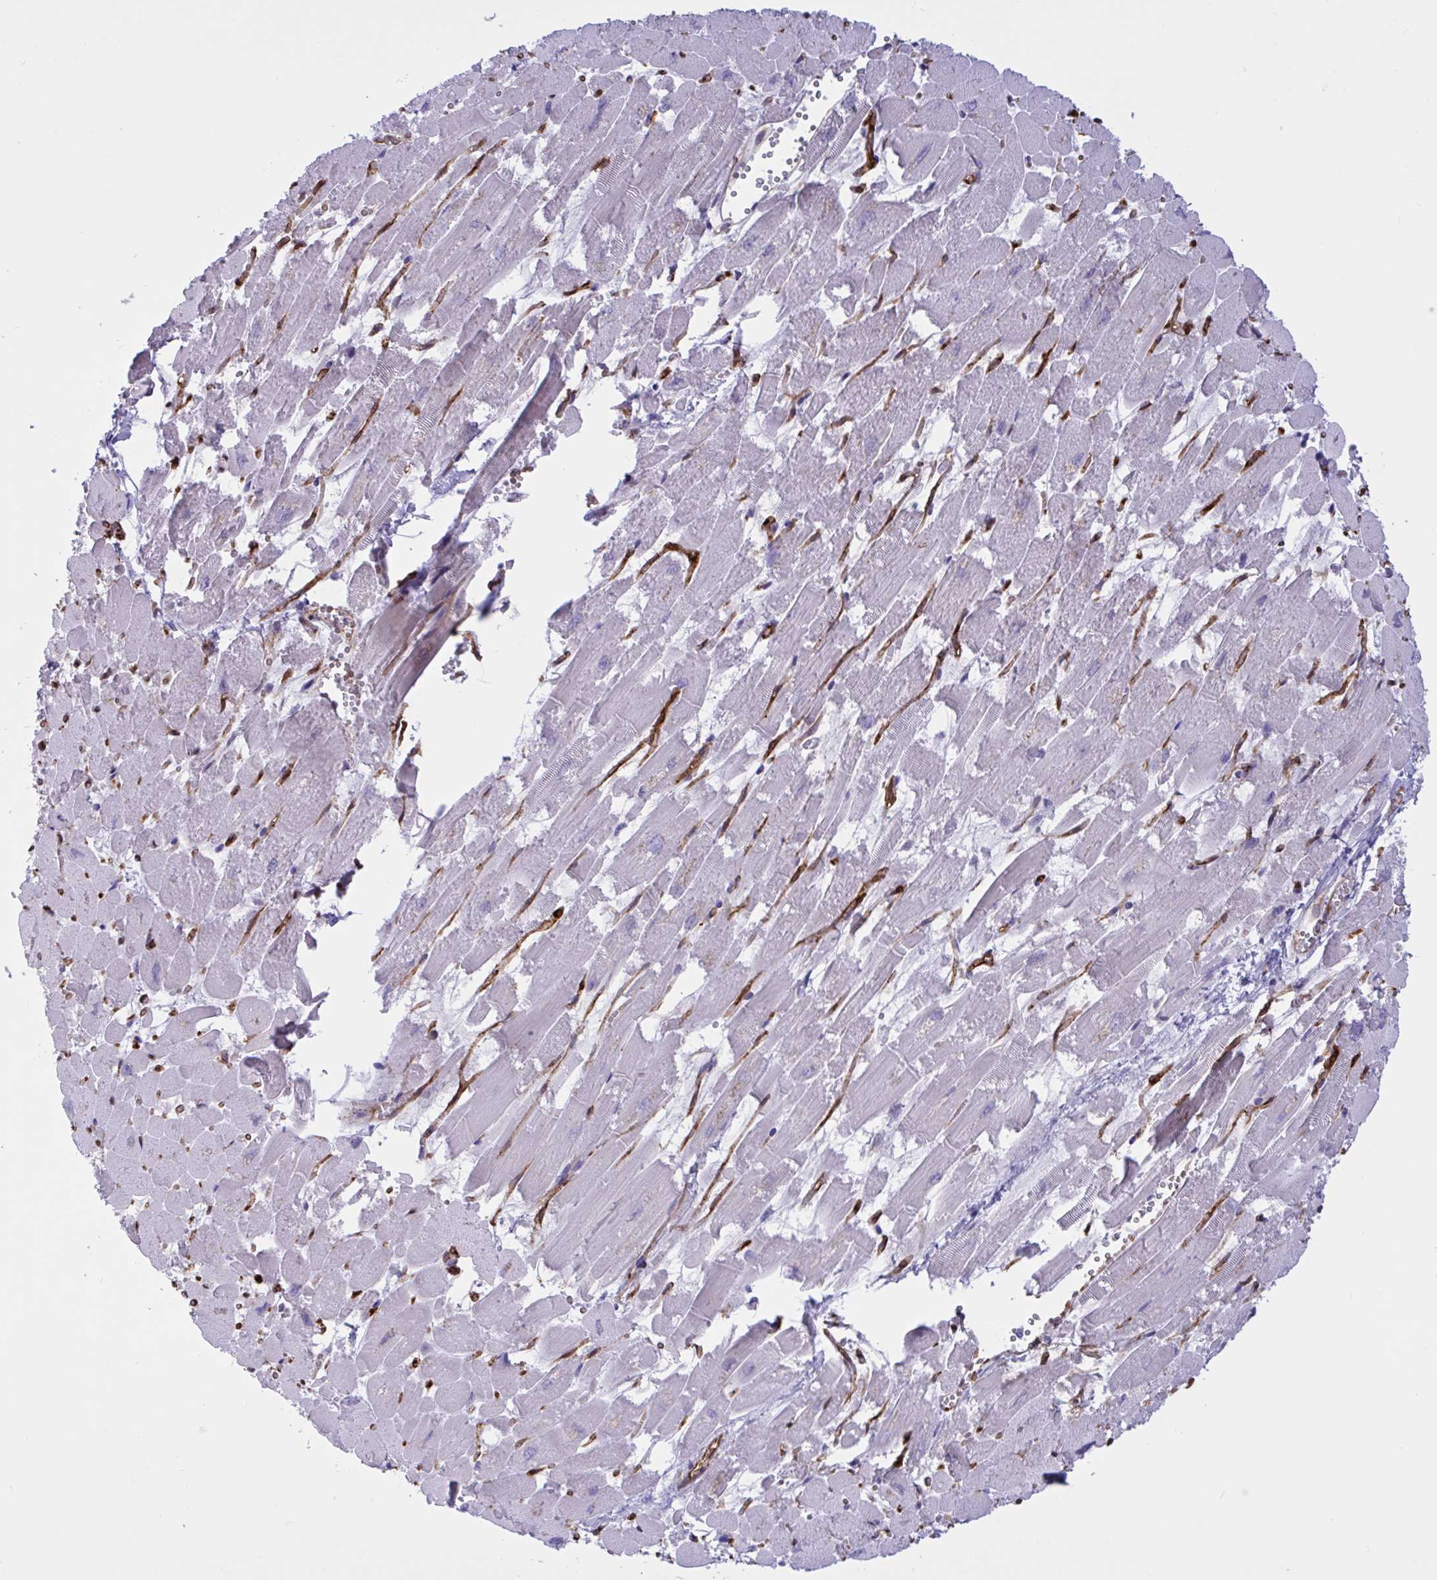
{"staining": {"intensity": "moderate", "quantity": "<25%", "location": "cytoplasmic/membranous"}, "tissue": "heart muscle", "cell_type": "Cardiomyocytes", "image_type": "normal", "snomed": [{"axis": "morphology", "description": "Normal tissue, NOS"}, {"axis": "topography", "description": "Heart"}], "caption": "Protein staining demonstrates moderate cytoplasmic/membranous staining in approximately <25% of cardiomyocytes in benign heart muscle.", "gene": "EML1", "patient": {"sex": "female", "age": 52}}